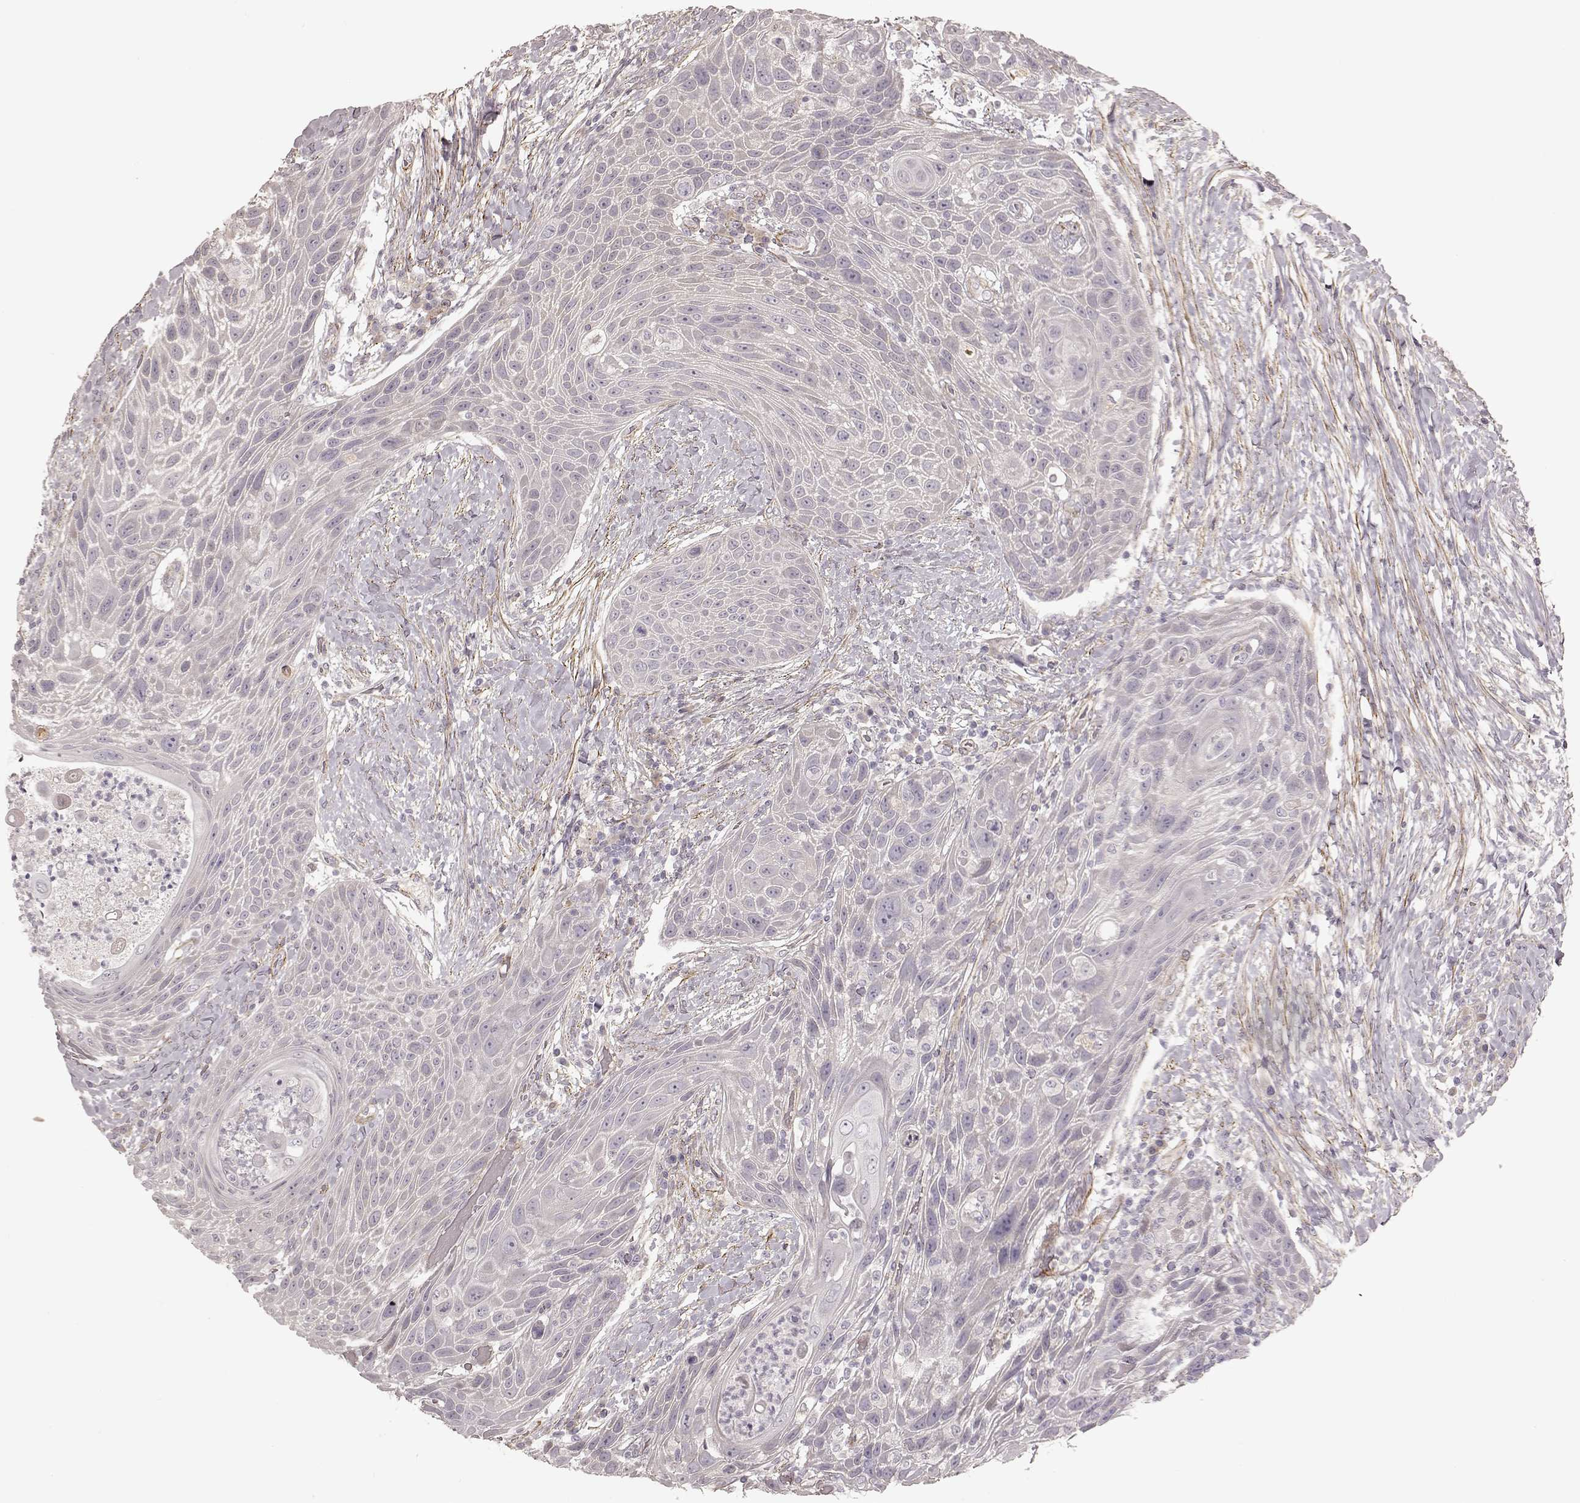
{"staining": {"intensity": "negative", "quantity": "none", "location": "none"}, "tissue": "head and neck cancer", "cell_type": "Tumor cells", "image_type": "cancer", "snomed": [{"axis": "morphology", "description": "Squamous cell carcinoma, NOS"}, {"axis": "topography", "description": "Head-Neck"}], "caption": "Human head and neck squamous cell carcinoma stained for a protein using immunohistochemistry exhibits no positivity in tumor cells.", "gene": "KCNJ9", "patient": {"sex": "male", "age": 69}}